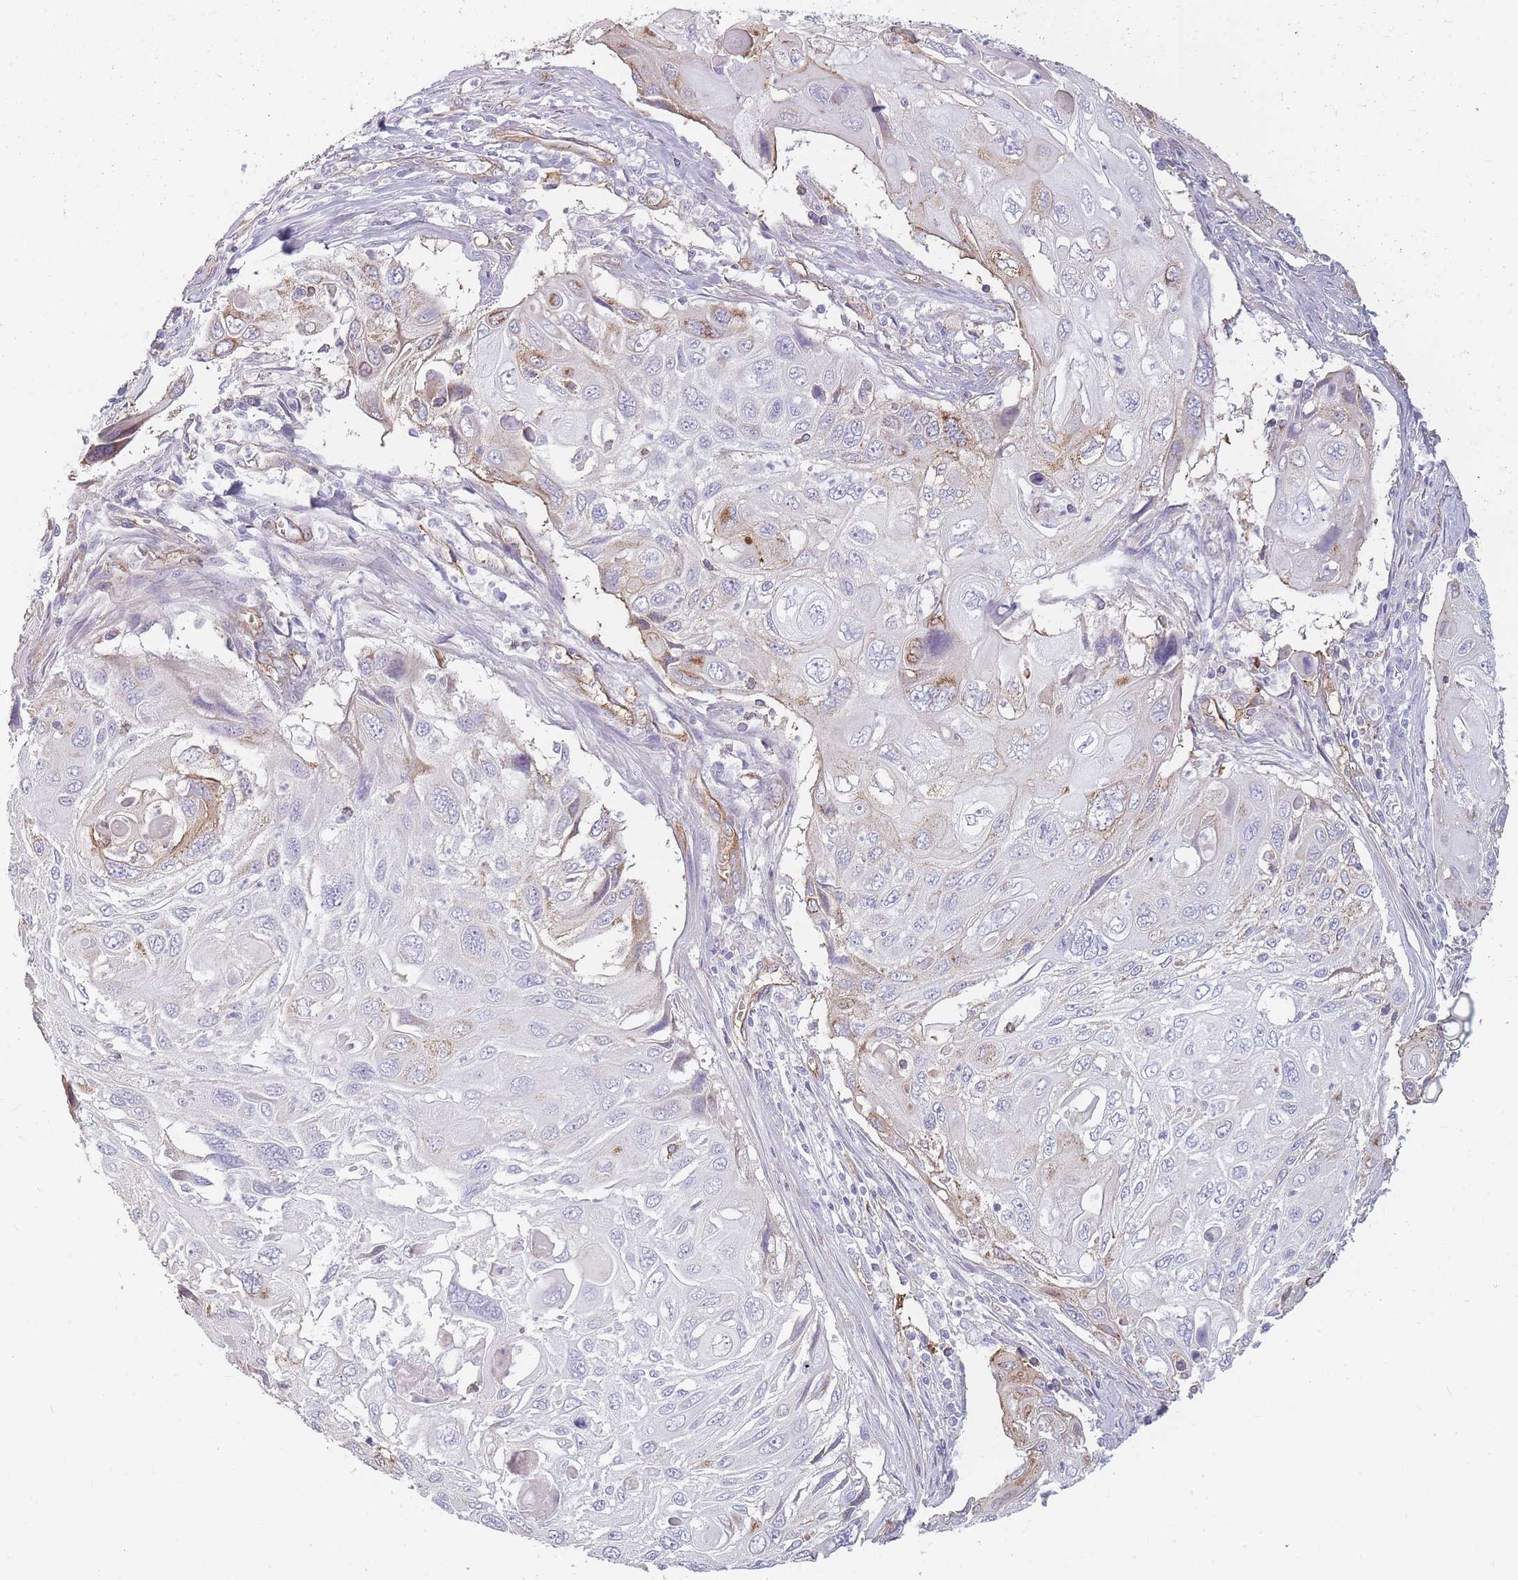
{"staining": {"intensity": "weak", "quantity": "<25%", "location": "cytoplasmic/membranous"}, "tissue": "cervical cancer", "cell_type": "Tumor cells", "image_type": "cancer", "snomed": [{"axis": "morphology", "description": "Squamous cell carcinoma, NOS"}, {"axis": "topography", "description": "Cervix"}], "caption": "A histopathology image of human cervical squamous cell carcinoma is negative for staining in tumor cells. Brightfield microscopy of immunohistochemistry stained with DAB (brown) and hematoxylin (blue), captured at high magnification.", "gene": "GNA11", "patient": {"sex": "female", "age": 70}}